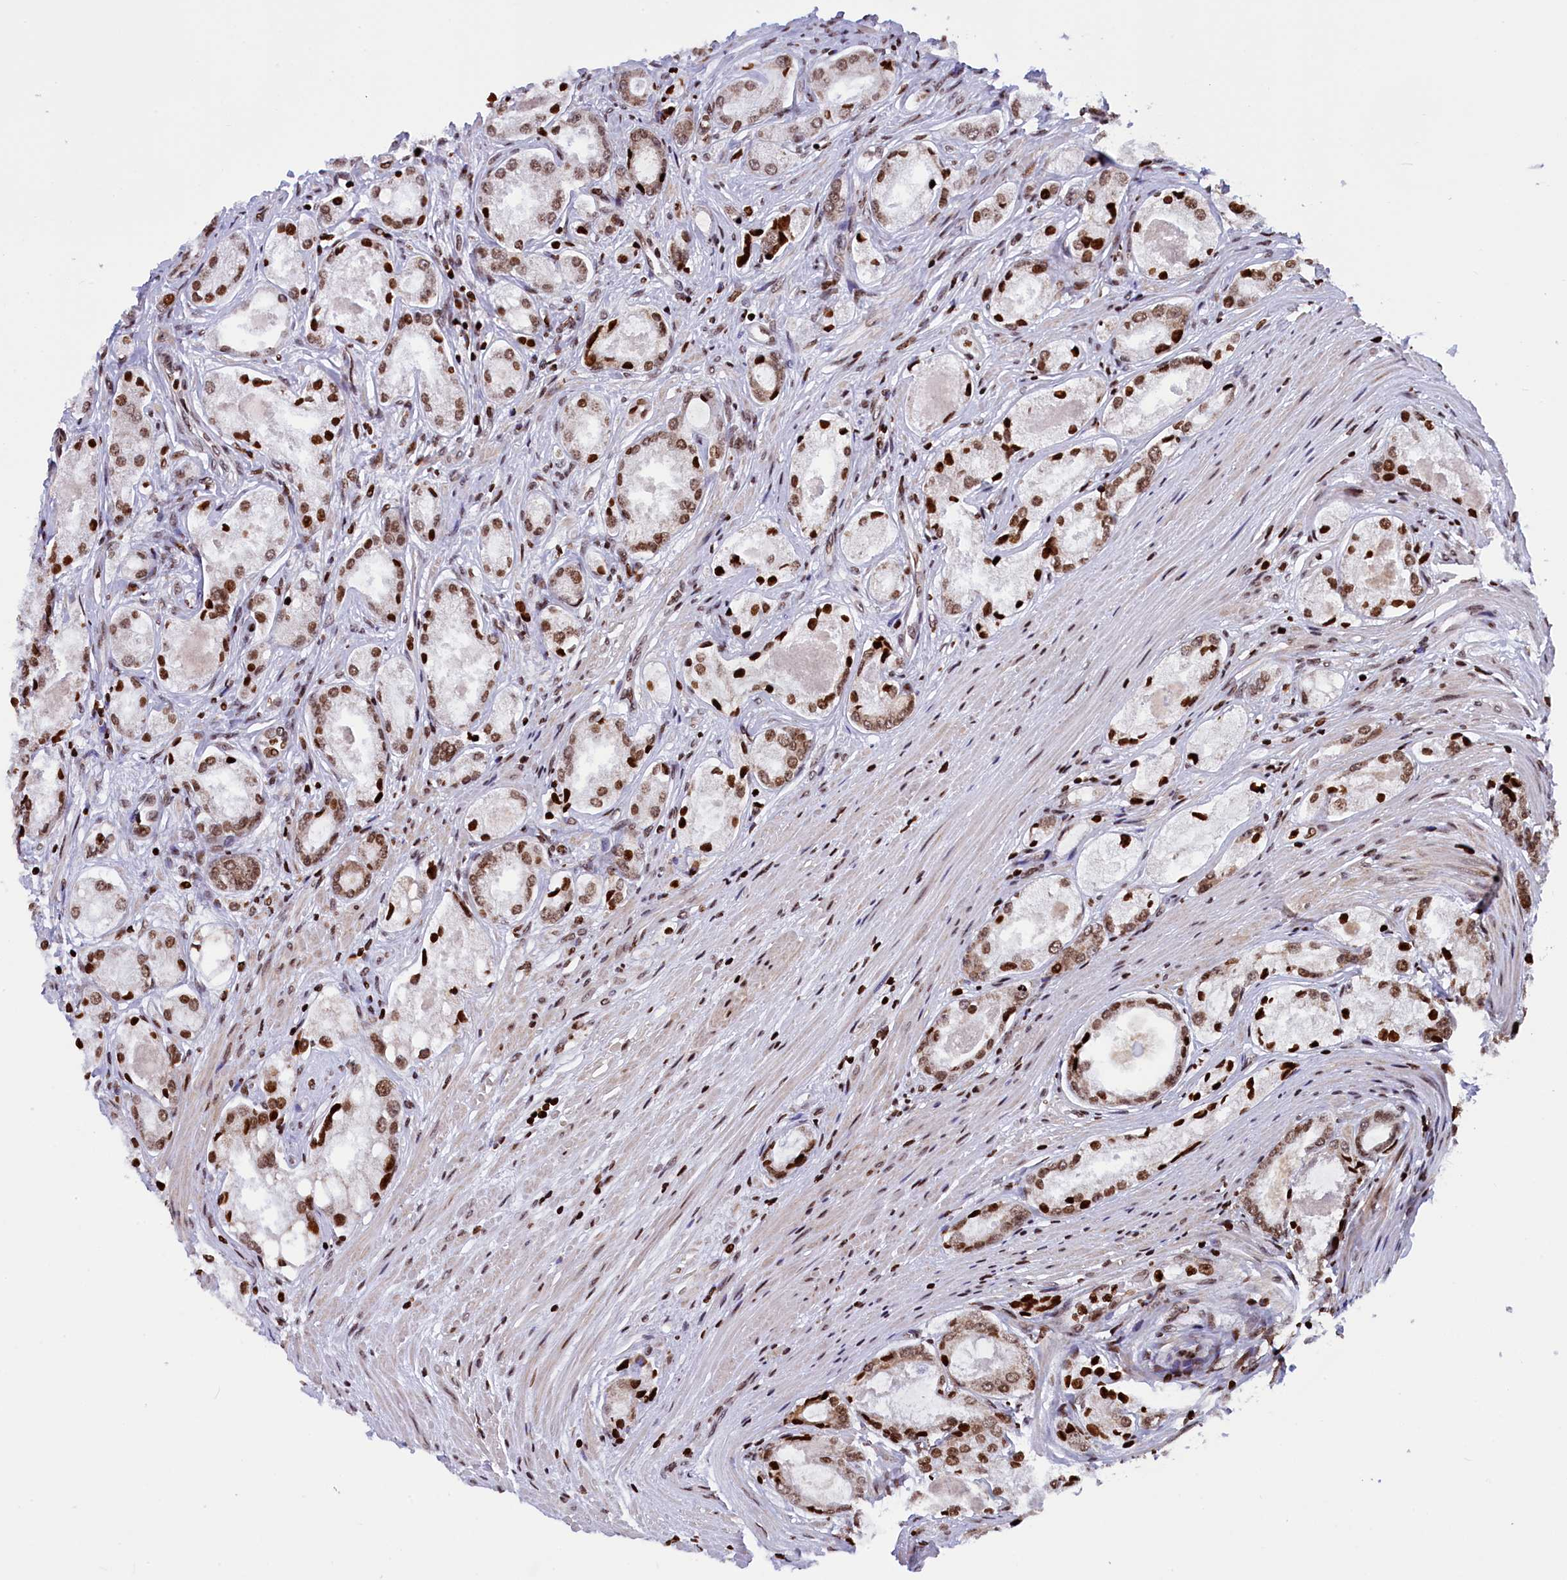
{"staining": {"intensity": "moderate", "quantity": ">75%", "location": "nuclear"}, "tissue": "prostate cancer", "cell_type": "Tumor cells", "image_type": "cancer", "snomed": [{"axis": "morphology", "description": "Adenocarcinoma, Low grade"}, {"axis": "topography", "description": "Prostate"}], "caption": "This is a photomicrograph of IHC staining of adenocarcinoma (low-grade) (prostate), which shows moderate expression in the nuclear of tumor cells.", "gene": "TIMM29", "patient": {"sex": "male", "age": 68}}